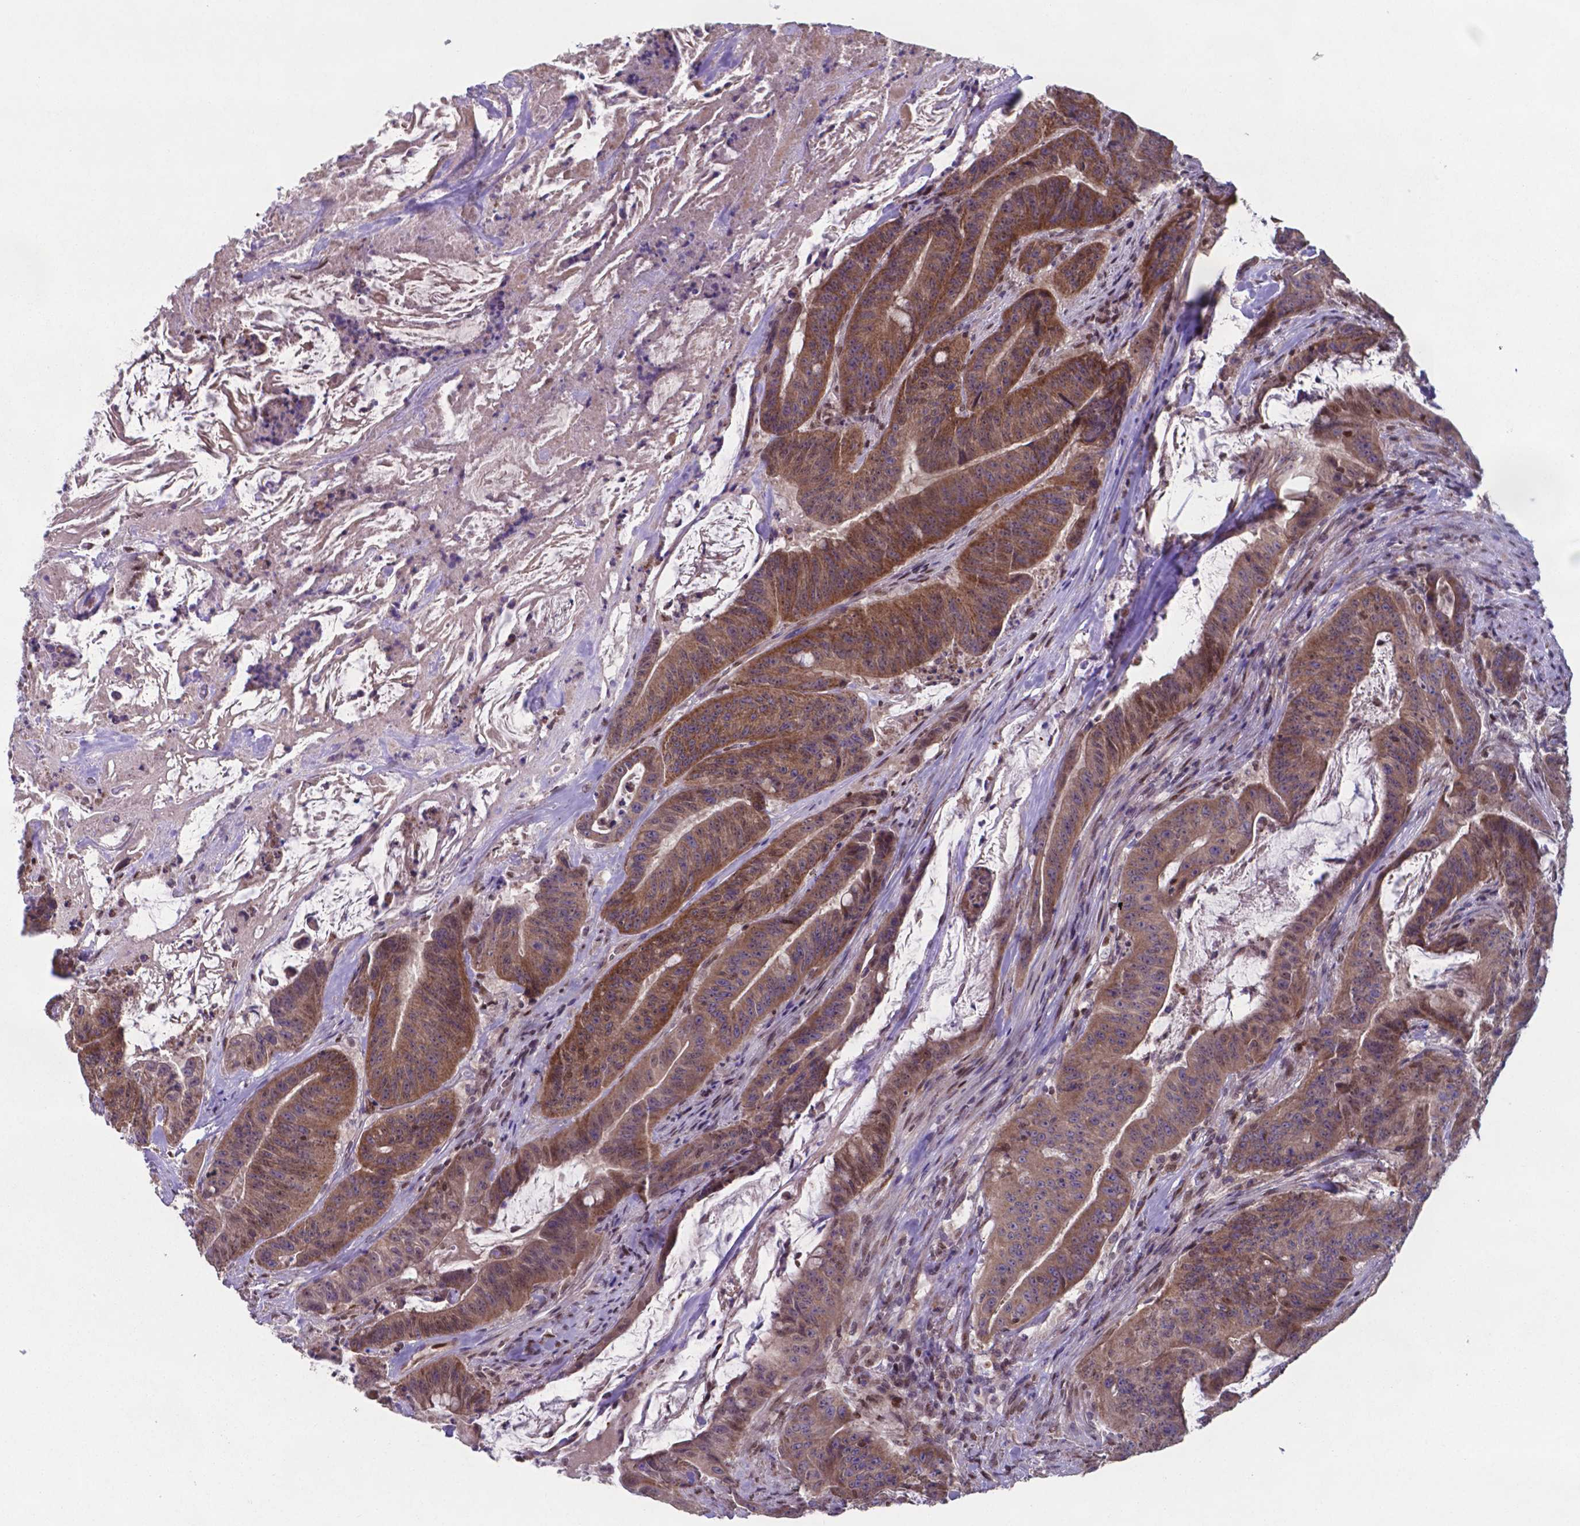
{"staining": {"intensity": "moderate", "quantity": ">75%", "location": "cytoplasmic/membranous"}, "tissue": "colorectal cancer", "cell_type": "Tumor cells", "image_type": "cancer", "snomed": [{"axis": "morphology", "description": "Adenocarcinoma, NOS"}, {"axis": "topography", "description": "Colon"}], "caption": "IHC micrograph of human adenocarcinoma (colorectal) stained for a protein (brown), which reveals medium levels of moderate cytoplasmic/membranous staining in approximately >75% of tumor cells.", "gene": "TYRO3", "patient": {"sex": "male", "age": 33}}